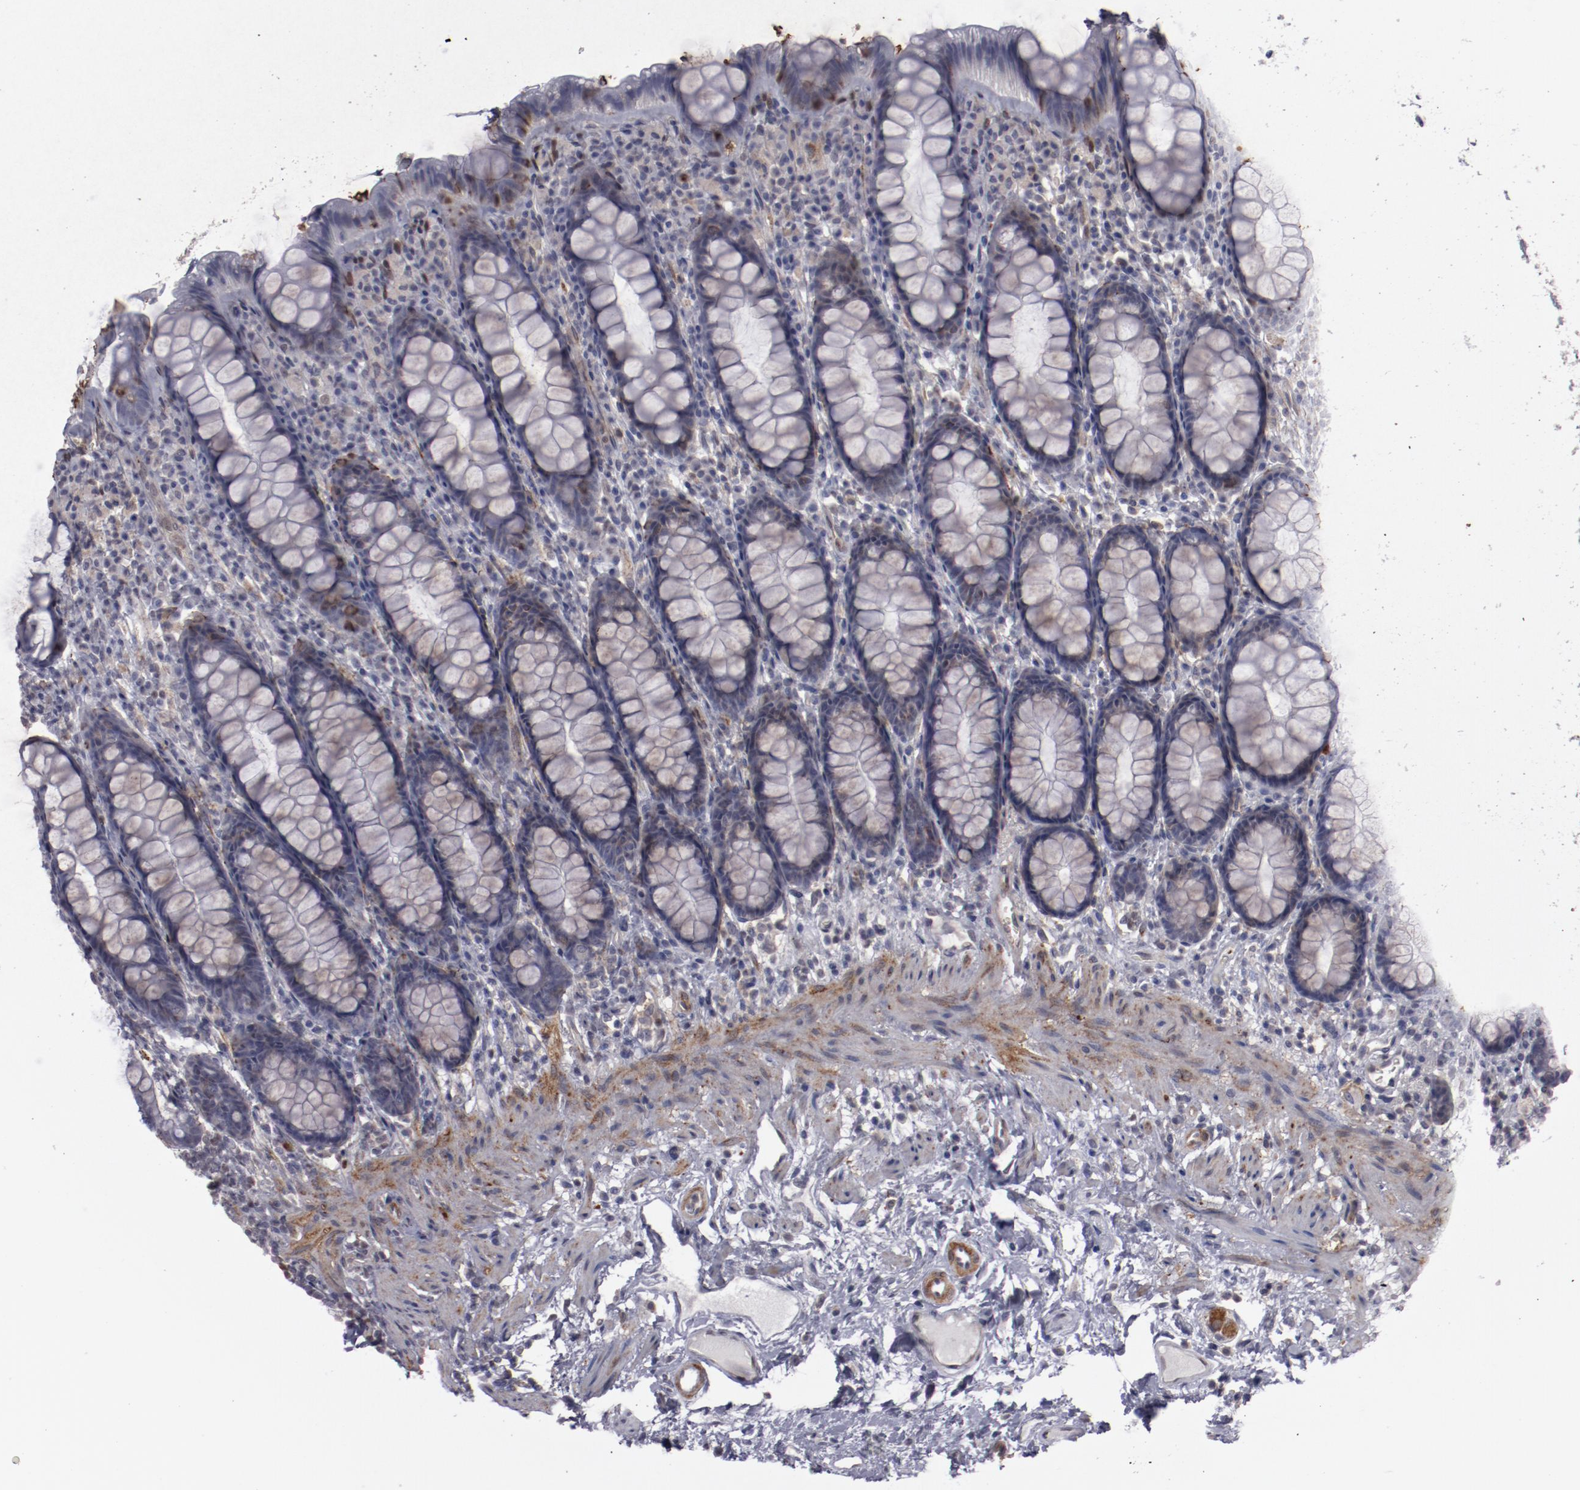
{"staining": {"intensity": "negative", "quantity": "none", "location": "none"}, "tissue": "rectum", "cell_type": "Glandular cells", "image_type": "normal", "snomed": [{"axis": "morphology", "description": "Normal tissue, NOS"}, {"axis": "topography", "description": "Rectum"}], "caption": "Micrograph shows no protein expression in glandular cells of unremarkable rectum. (Immunohistochemistry (ihc), brightfield microscopy, high magnification).", "gene": "LEF1", "patient": {"sex": "male", "age": 92}}